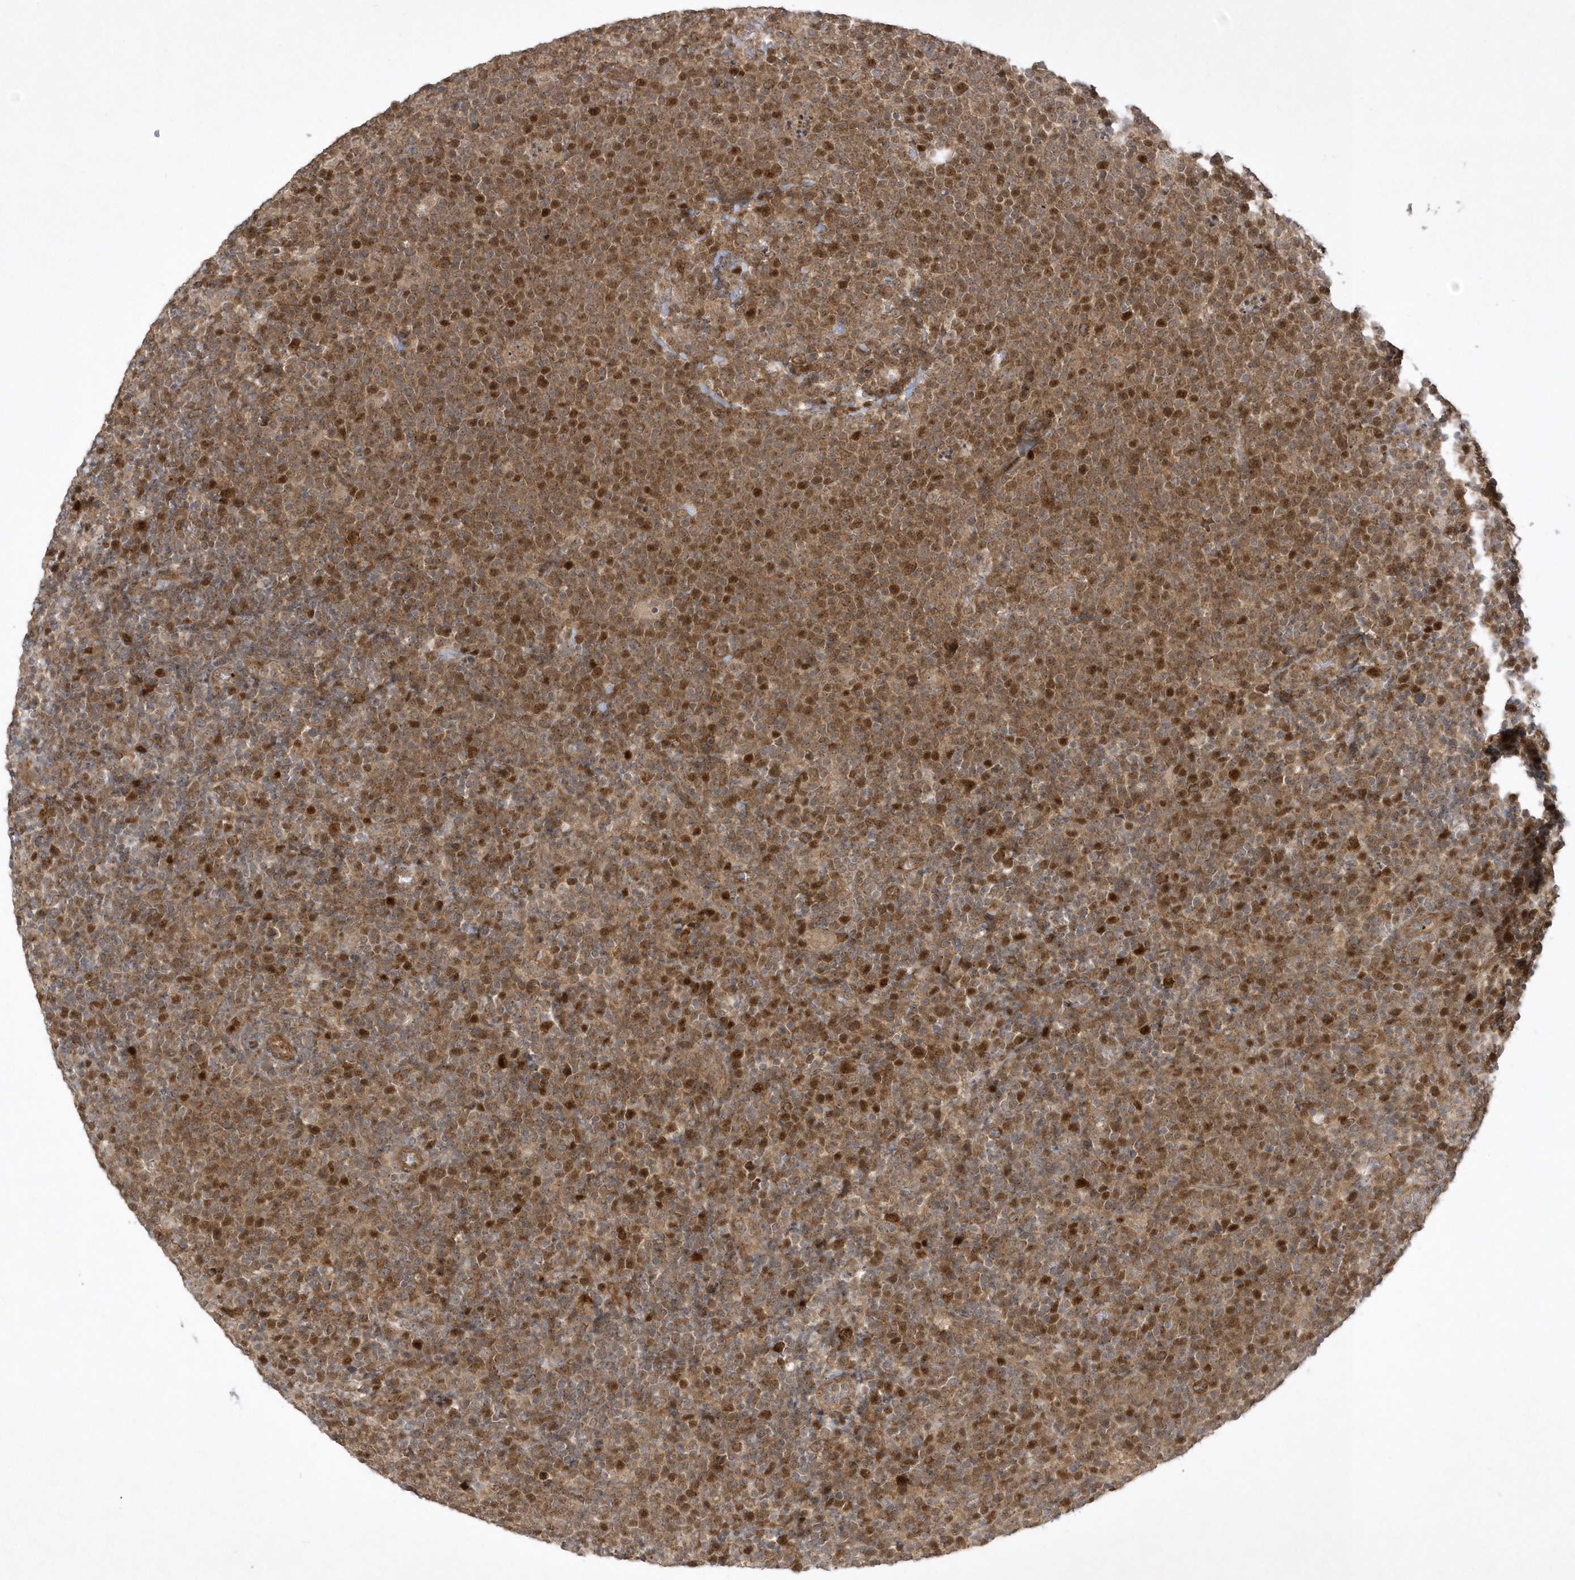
{"staining": {"intensity": "moderate", "quantity": ">75%", "location": "cytoplasmic/membranous,nuclear"}, "tissue": "lymphoma", "cell_type": "Tumor cells", "image_type": "cancer", "snomed": [{"axis": "morphology", "description": "Malignant lymphoma, non-Hodgkin's type, High grade"}, {"axis": "topography", "description": "Lymph node"}], "caption": "About >75% of tumor cells in human lymphoma show moderate cytoplasmic/membranous and nuclear protein positivity as visualized by brown immunohistochemical staining.", "gene": "NAF1", "patient": {"sex": "male", "age": 61}}